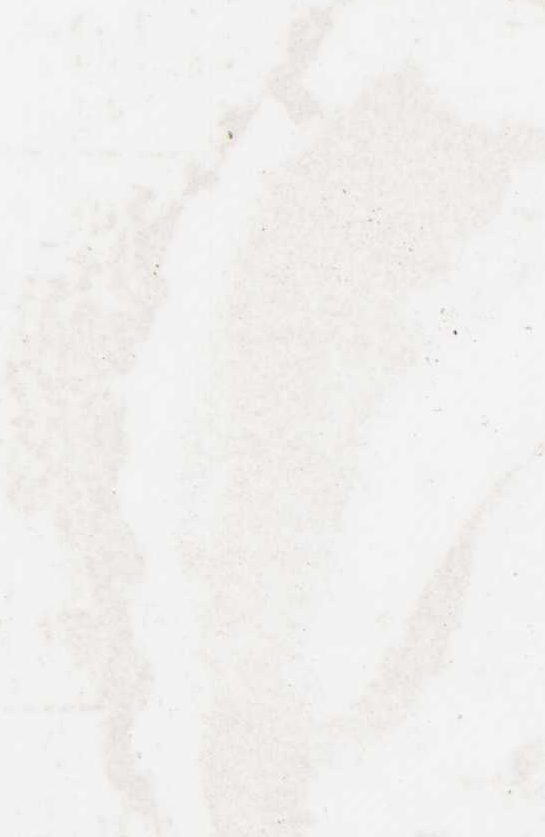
{"staining": {"intensity": "strong", "quantity": ">75%", "location": "cytoplasmic/membranous"}, "tissue": "lymphoma", "cell_type": "Tumor cells", "image_type": "cancer", "snomed": [{"axis": "morphology", "description": "Malignant lymphoma, non-Hodgkin's type, High grade"}, {"axis": "topography", "description": "Tonsil"}], "caption": "Human lymphoma stained with a brown dye displays strong cytoplasmic/membranous positive positivity in approximately >75% of tumor cells.", "gene": "ASAH1", "patient": {"sex": "female", "age": 36}}